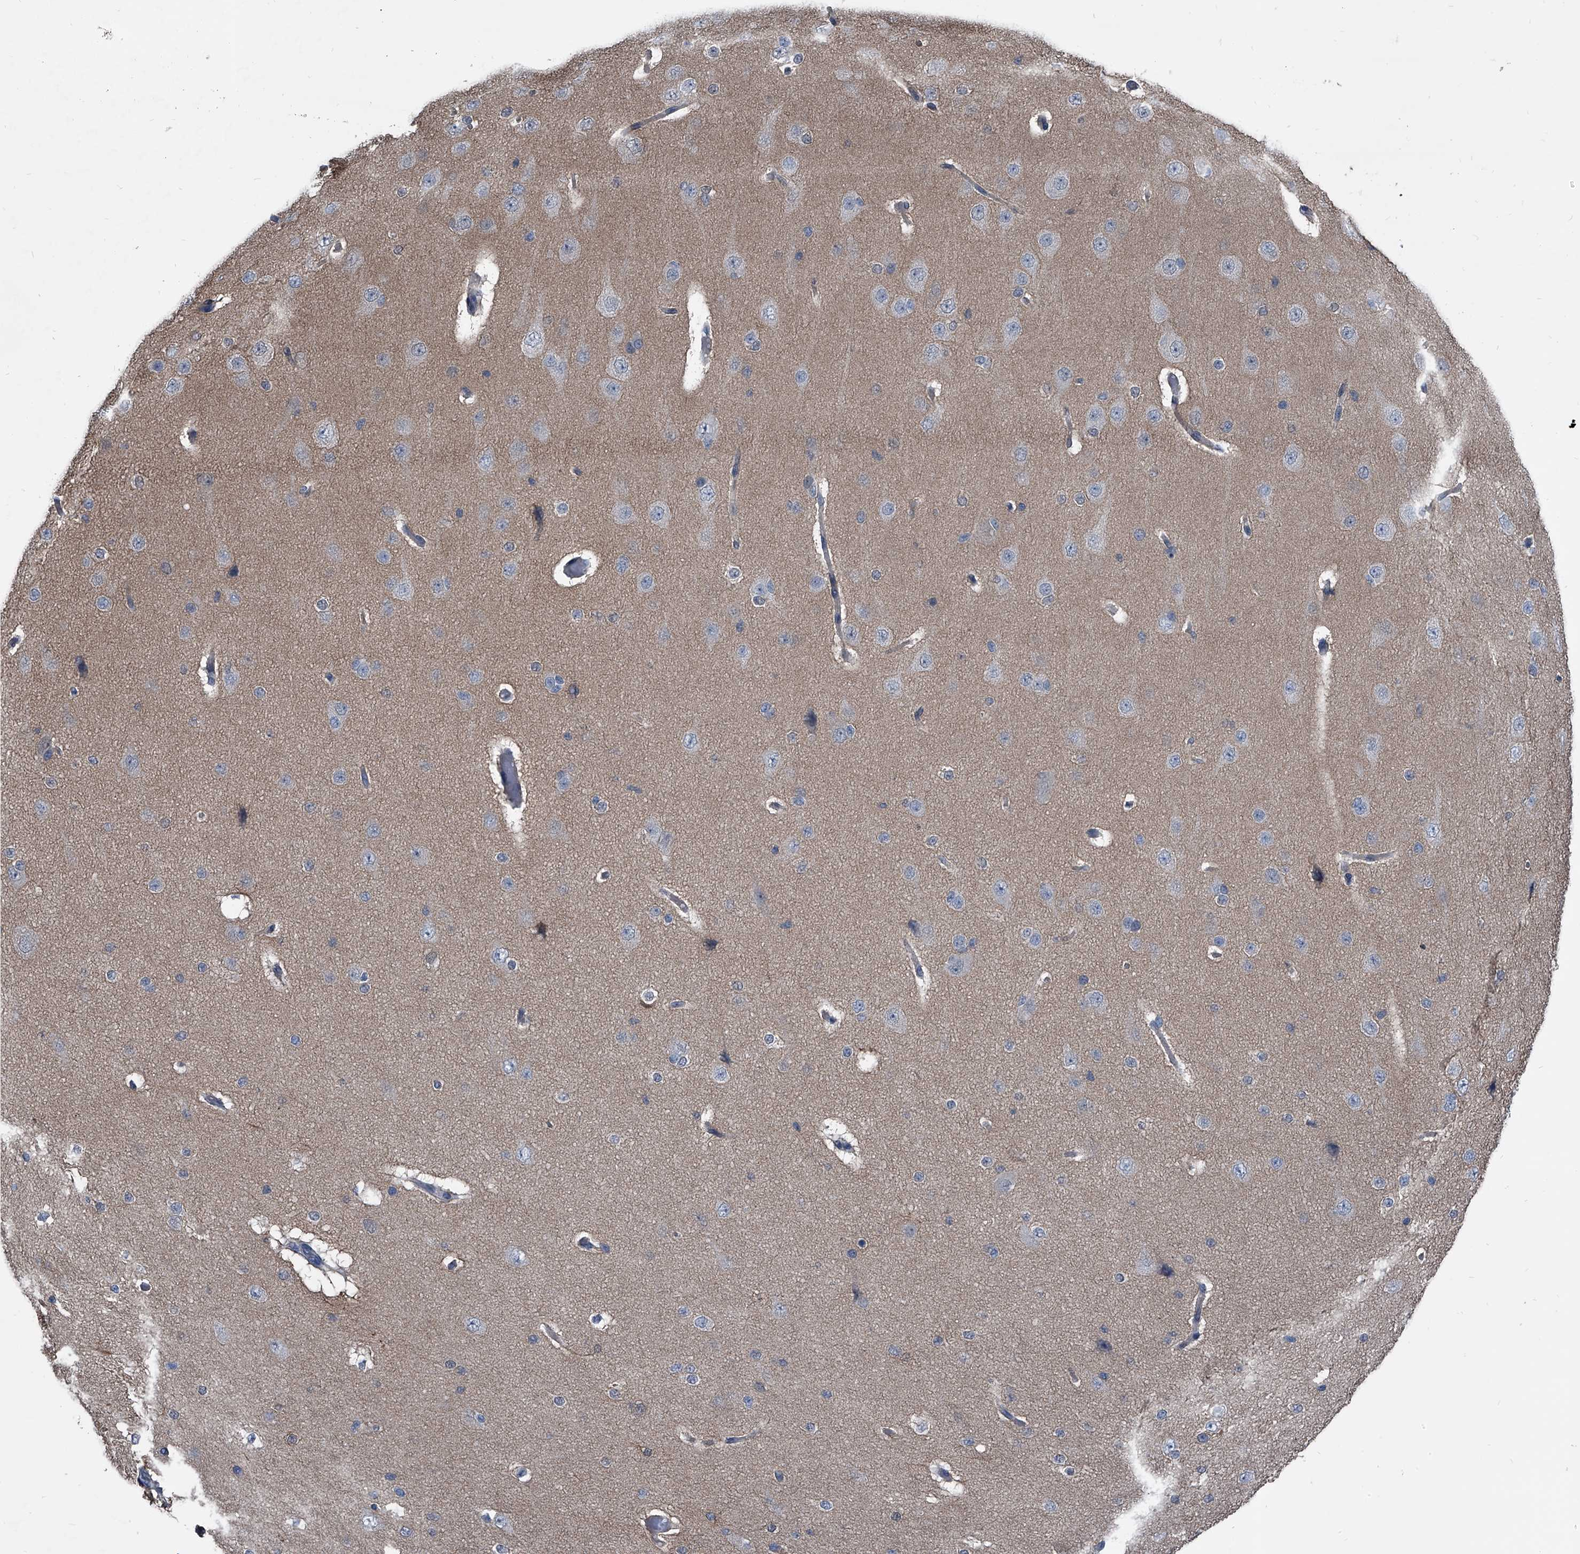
{"staining": {"intensity": "negative", "quantity": "none", "location": "none"}, "tissue": "cerebral cortex", "cell_type": "Endothelial cells", "image_type": "normal", "snomed": [{"axis": "morphology", "description": "Normal tissue, NOS"}, {"axis": "morphology", "description": "Developmental malformation"}, {"axis": "topography", "description": "Cerebral cortex"}], "caption": "High magnification brightfield microscopy of unremarkable cerebral cortex stained with DAB (3,3'-diaminobenzidine) (brown) and counterstained with hematoxylin (blue): endothelial cells show no significant expression.", "gene": "KIF13A", "patient": {"sex": "female", "age": 30}}